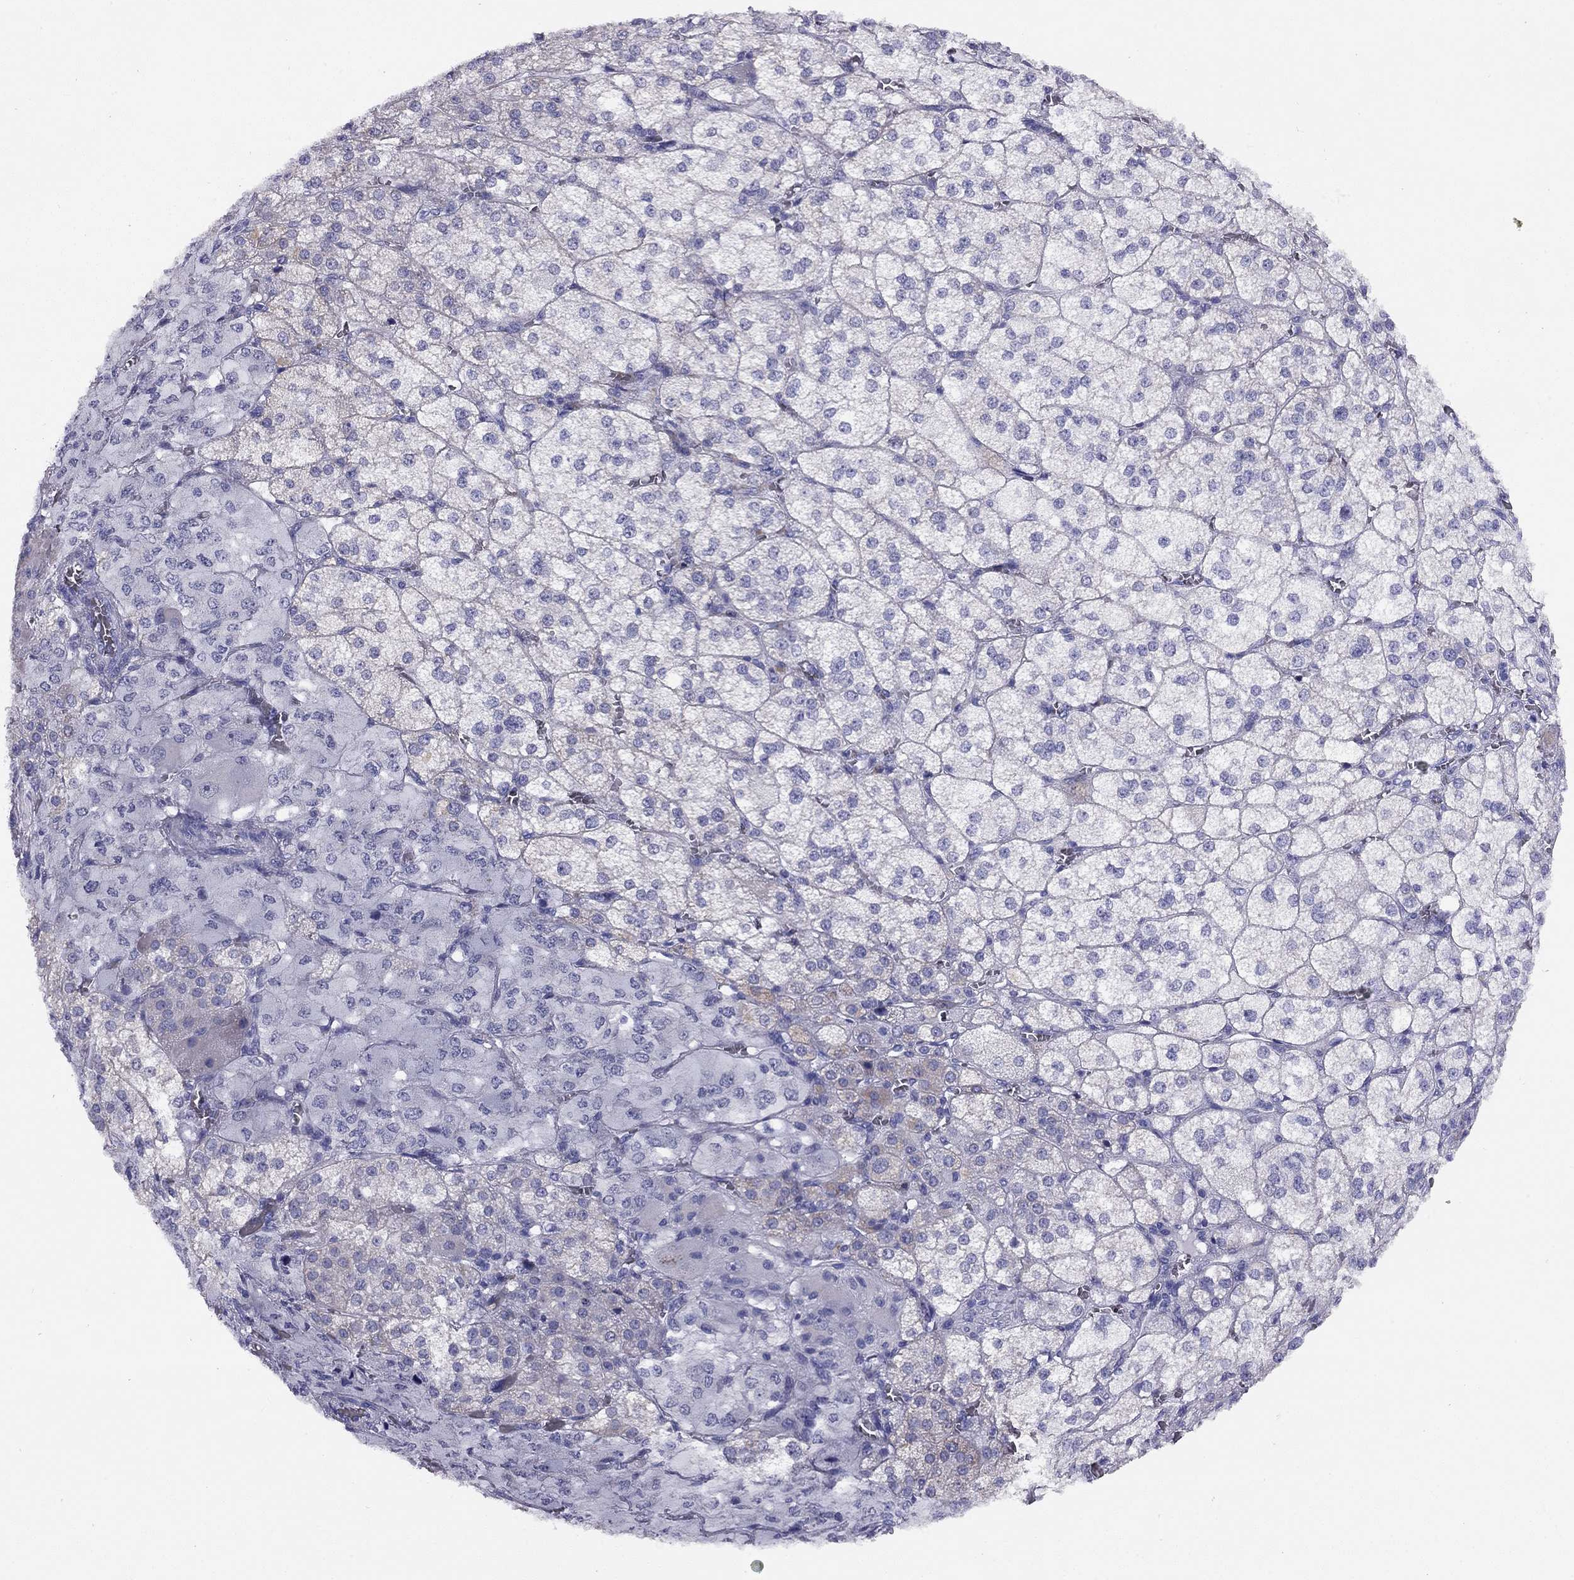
{"staining": {"intensity": "negative", "quantity": "none", "location": "none"}, "tissue": "adrenal gland", "cell_type": "Glandular cells", "image_type": "normal", "snomed": [{"axis": "morphology", "description": "Normal tissue, NOS"}, {"axis": "topography", "description": "Adrenal gland"}], "caption": "This is an IHC micrograph of unremarkable adrenal gland. There is no expression in glandular cells.", "gene": "LRIT2", "patient": {"sex": "female", "age": 60}}